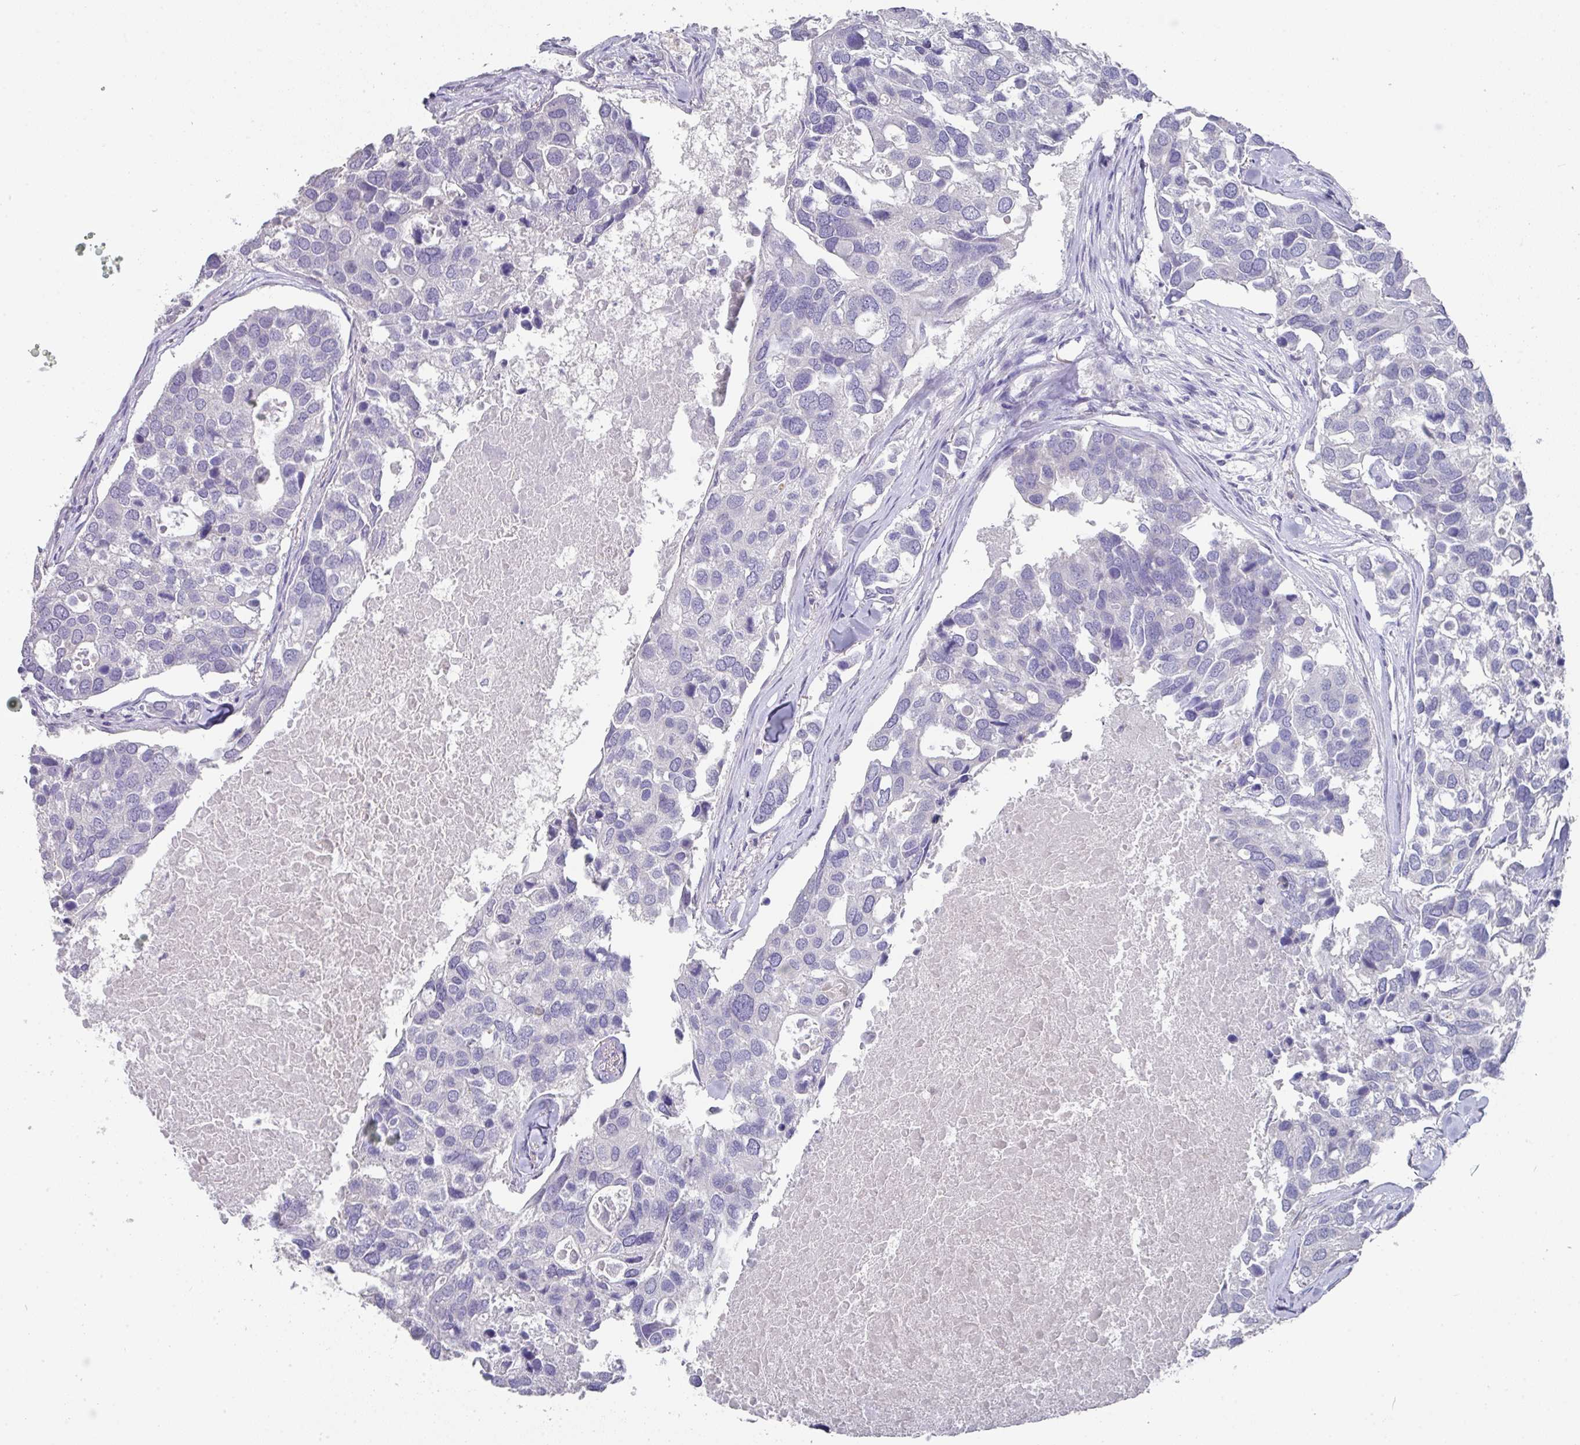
{"staining": {"intensity": "negative", "quantity": "none", "location": "none"}, "tissue": "breast cancer", "cell_type": "Tumor cells", "image_type": "cancer", "snomed": [{"axis": "morphology", "description": "Duct carcinoma"}, {"axis": "topography", "description": "Breast"}], "caption": "A high-resolution image shows IHC staining of infiltrating ductal carcinoma (breast), which reveals no significant positivity in tumor cells.", "gene": "DAZL", "patient": {"sex": "female", "age": 83}}